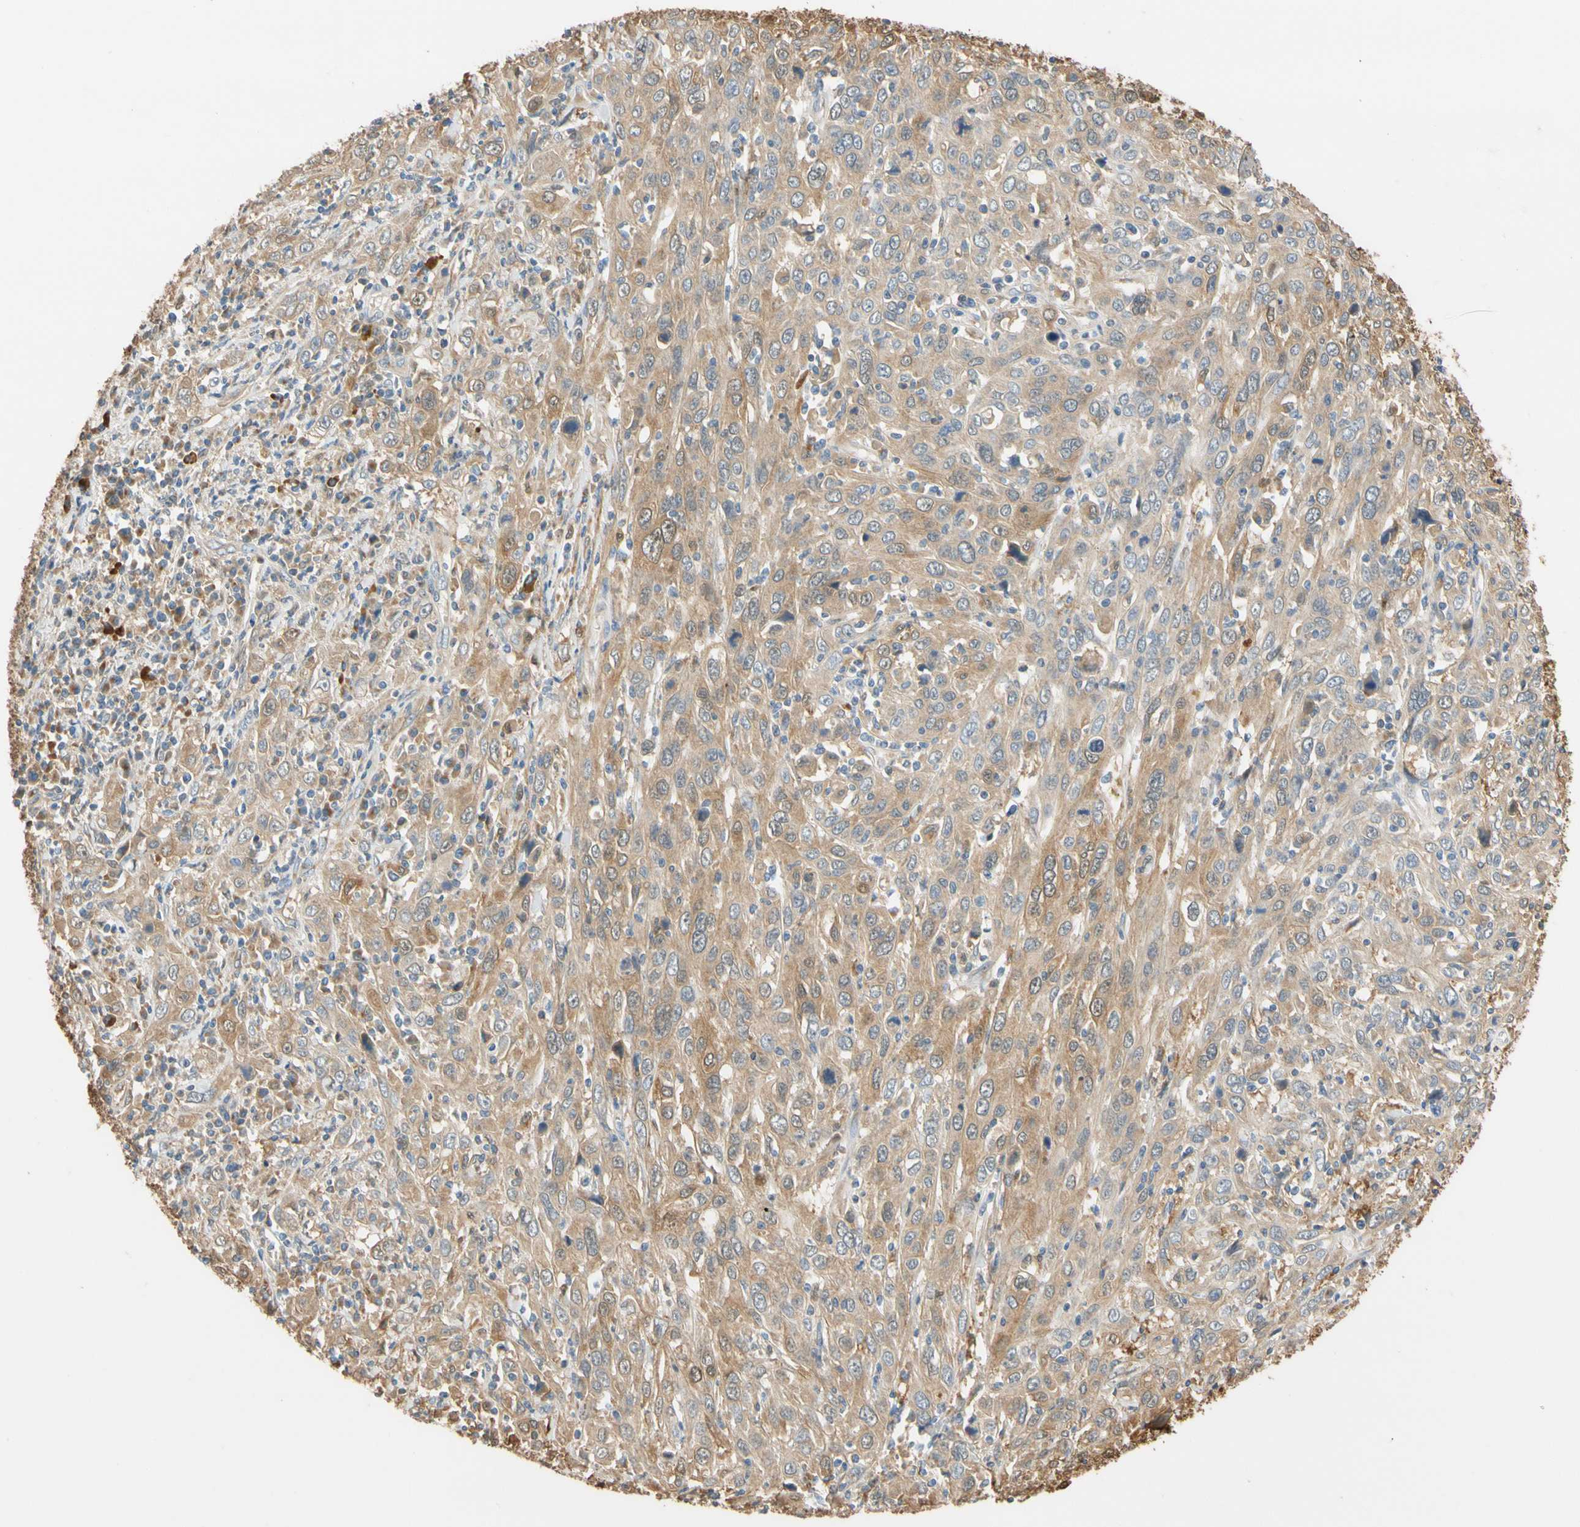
{"staining": {"intensity": "moderate", "quantity": ">75%", "location": "cytoplasmic/membranous"}, "tissue": "cervical cancer", "cell_type": "Tumor cells", "image_type": "cancer", "snomed": [{"axis": "morphology", "description": "Squamous cell carcinoma, NOS"}, {"axis": "topography", "description": "Cervix"}], "caption": "Squamous cell carcinoma (cervical) stained with DAB immunohistochemistry (IHC) demonstrates medium levels of moderate cytoplasmic/membranous expression in approximately >75% of tumor cells.", "gene": "GPSM2", "patient": {"sex": "female", "age": 46}}